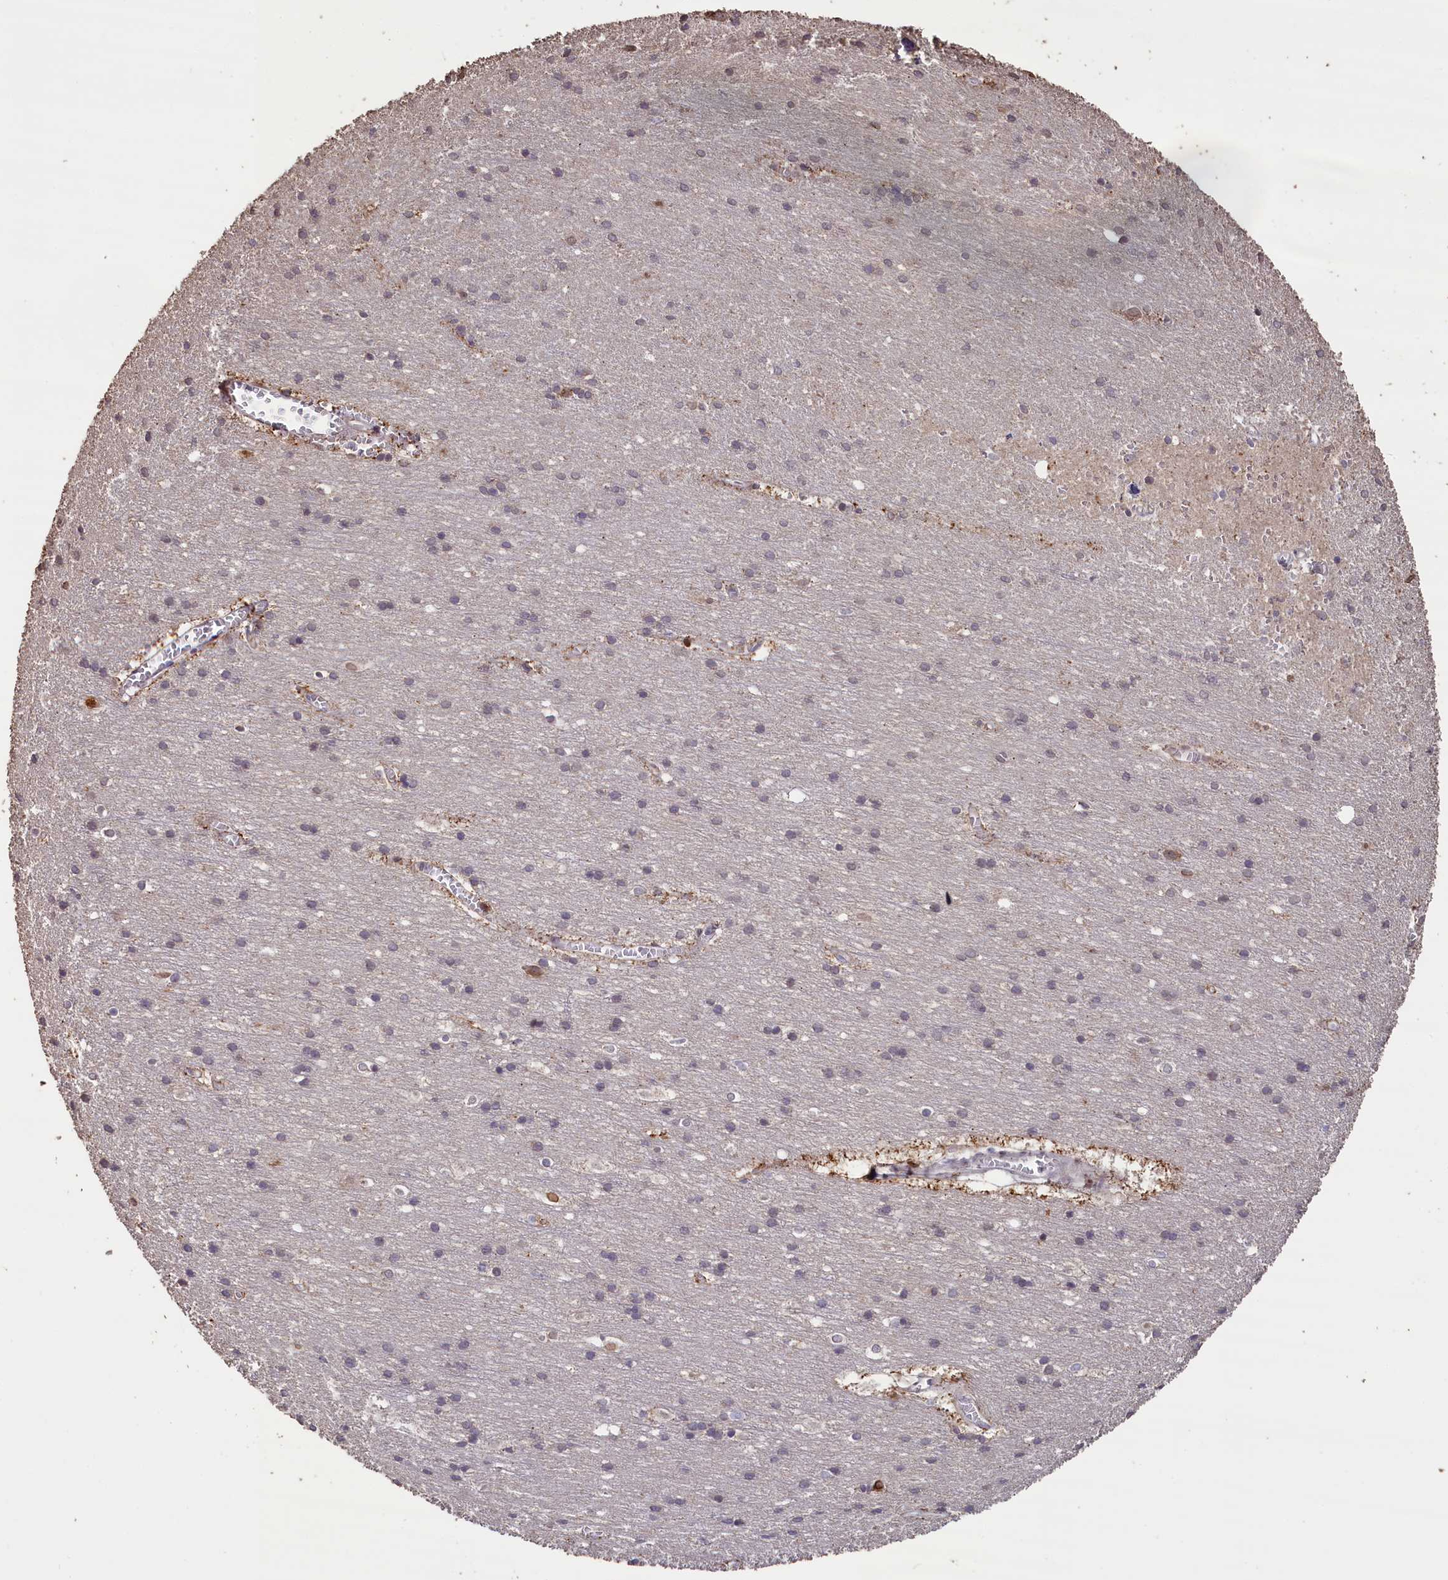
{"staining": {"intensity": "negative", "quantity": "none", "location": "none"}, "tissue": "cerebral cortex", "cell_type": "Endothelial cells", "image_type": "normal", "snomed": [{"axis": "morphology", "description": "Normal tissue, NOS"}, {"axis": "topography", "description": "Cerebral cortex"}], "caption": "Image shows no significant protein staining in endothelial cells of unremarkable cerebral cortex. The staining was performed using DAB (3,3'-diaminobenzidine) to visualize the protein expression in brown, while the nuclei were stained in blue with hematoxylin (Magnification: 20x).", "gene": "SLC38A7", "patient": {"sex": "male", "age": 54}}